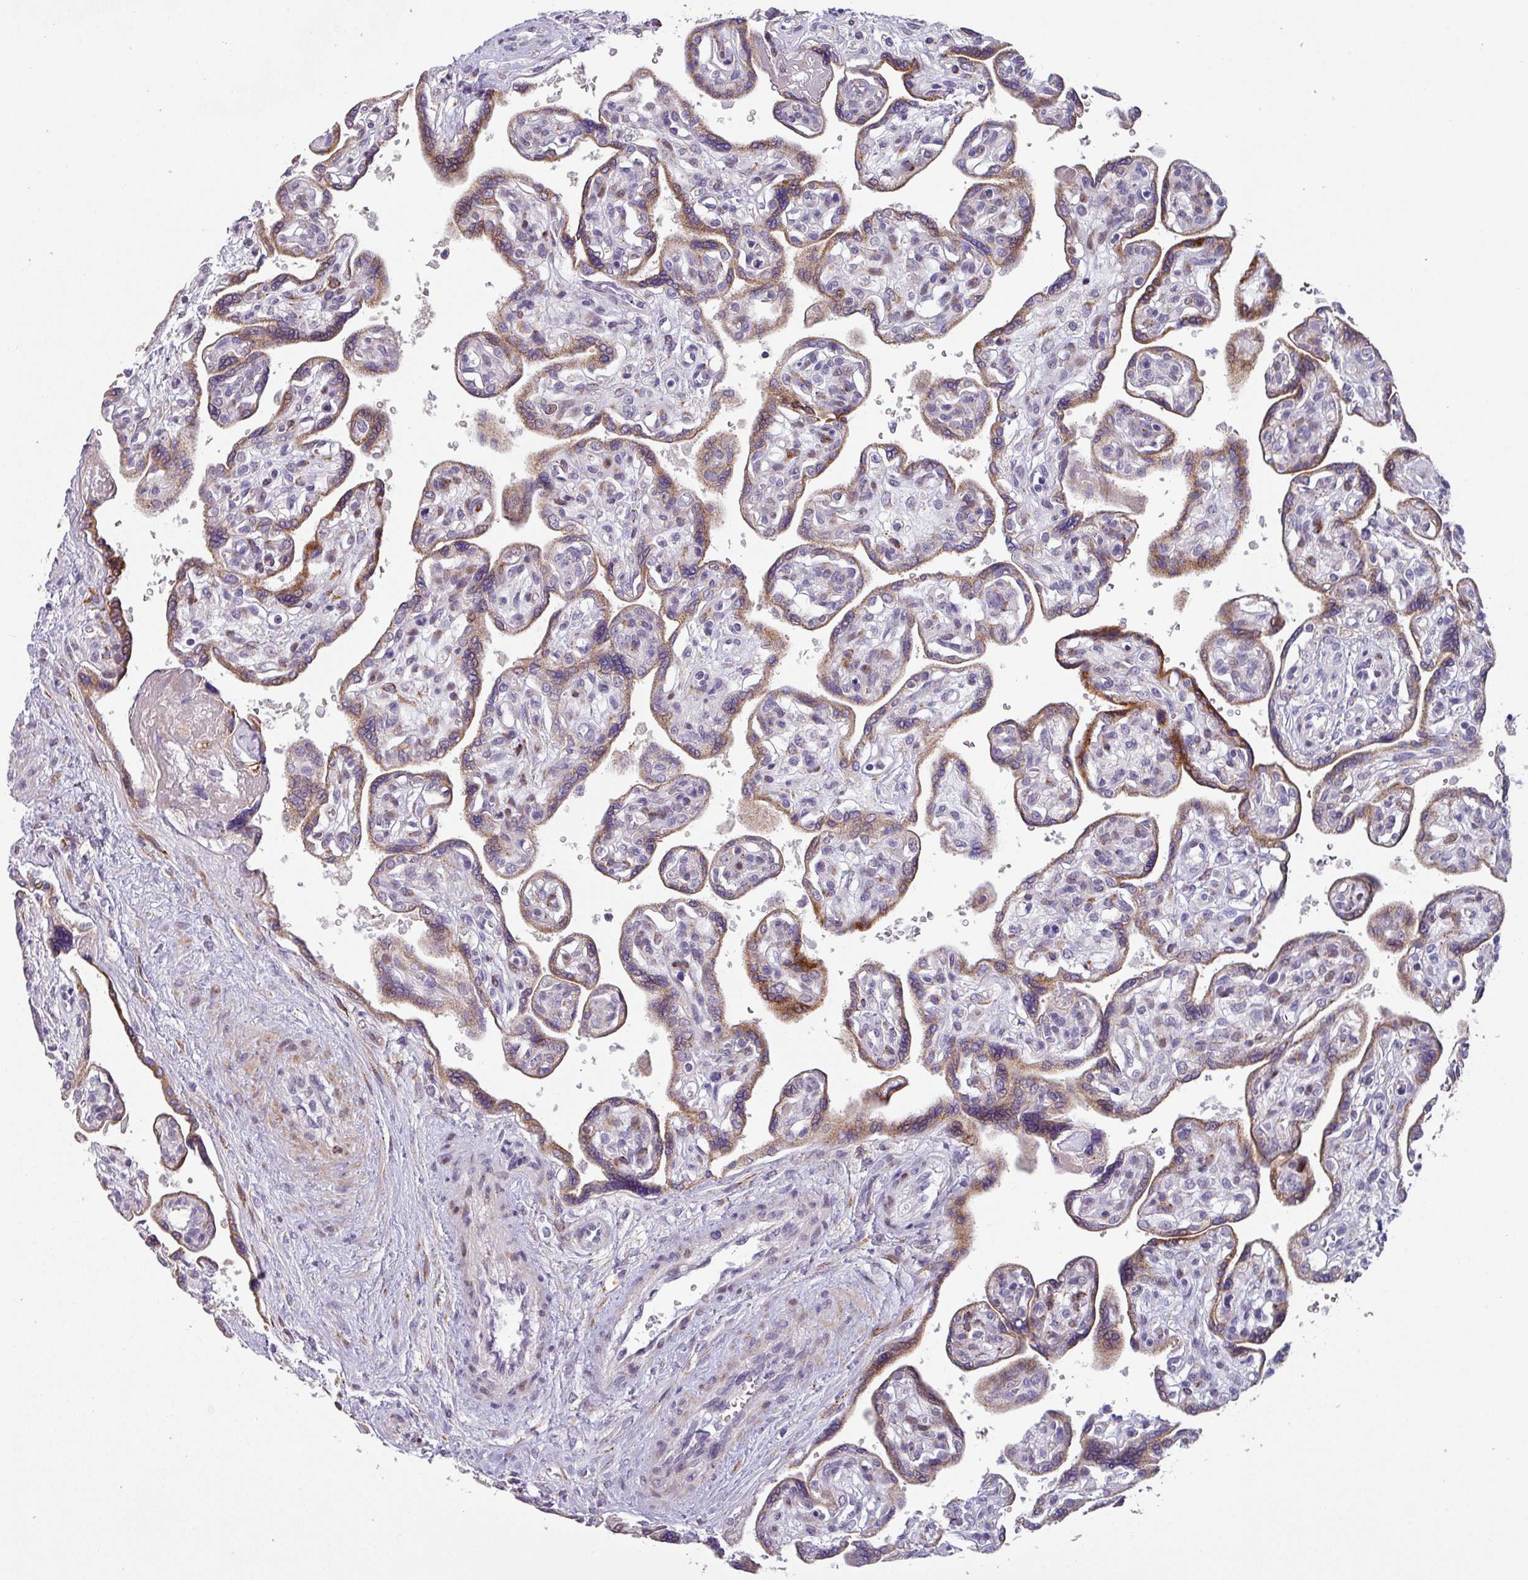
{"staining": {"intensity": "moderate", "quantity": "25%-75%", "location": "cytoplasmic/membranous"}, "tissue": "placenta", "cell_type": "Trophoblastic cells", "image_type": "normal", "snomed": [{"axis": "morphology", "description": "Normal tissue, NOS"}, {"axis": "topography", "description": "Placenta"}], "caption": "Benign placenta was stained to show a protein in brown. There is medium levels of moderate cytoplasmic/membranous staining in approximately 25%-75% of trophoblastic cells.", "gene": "KLHL3", "patient": {"sex": "female", "age": 39}}